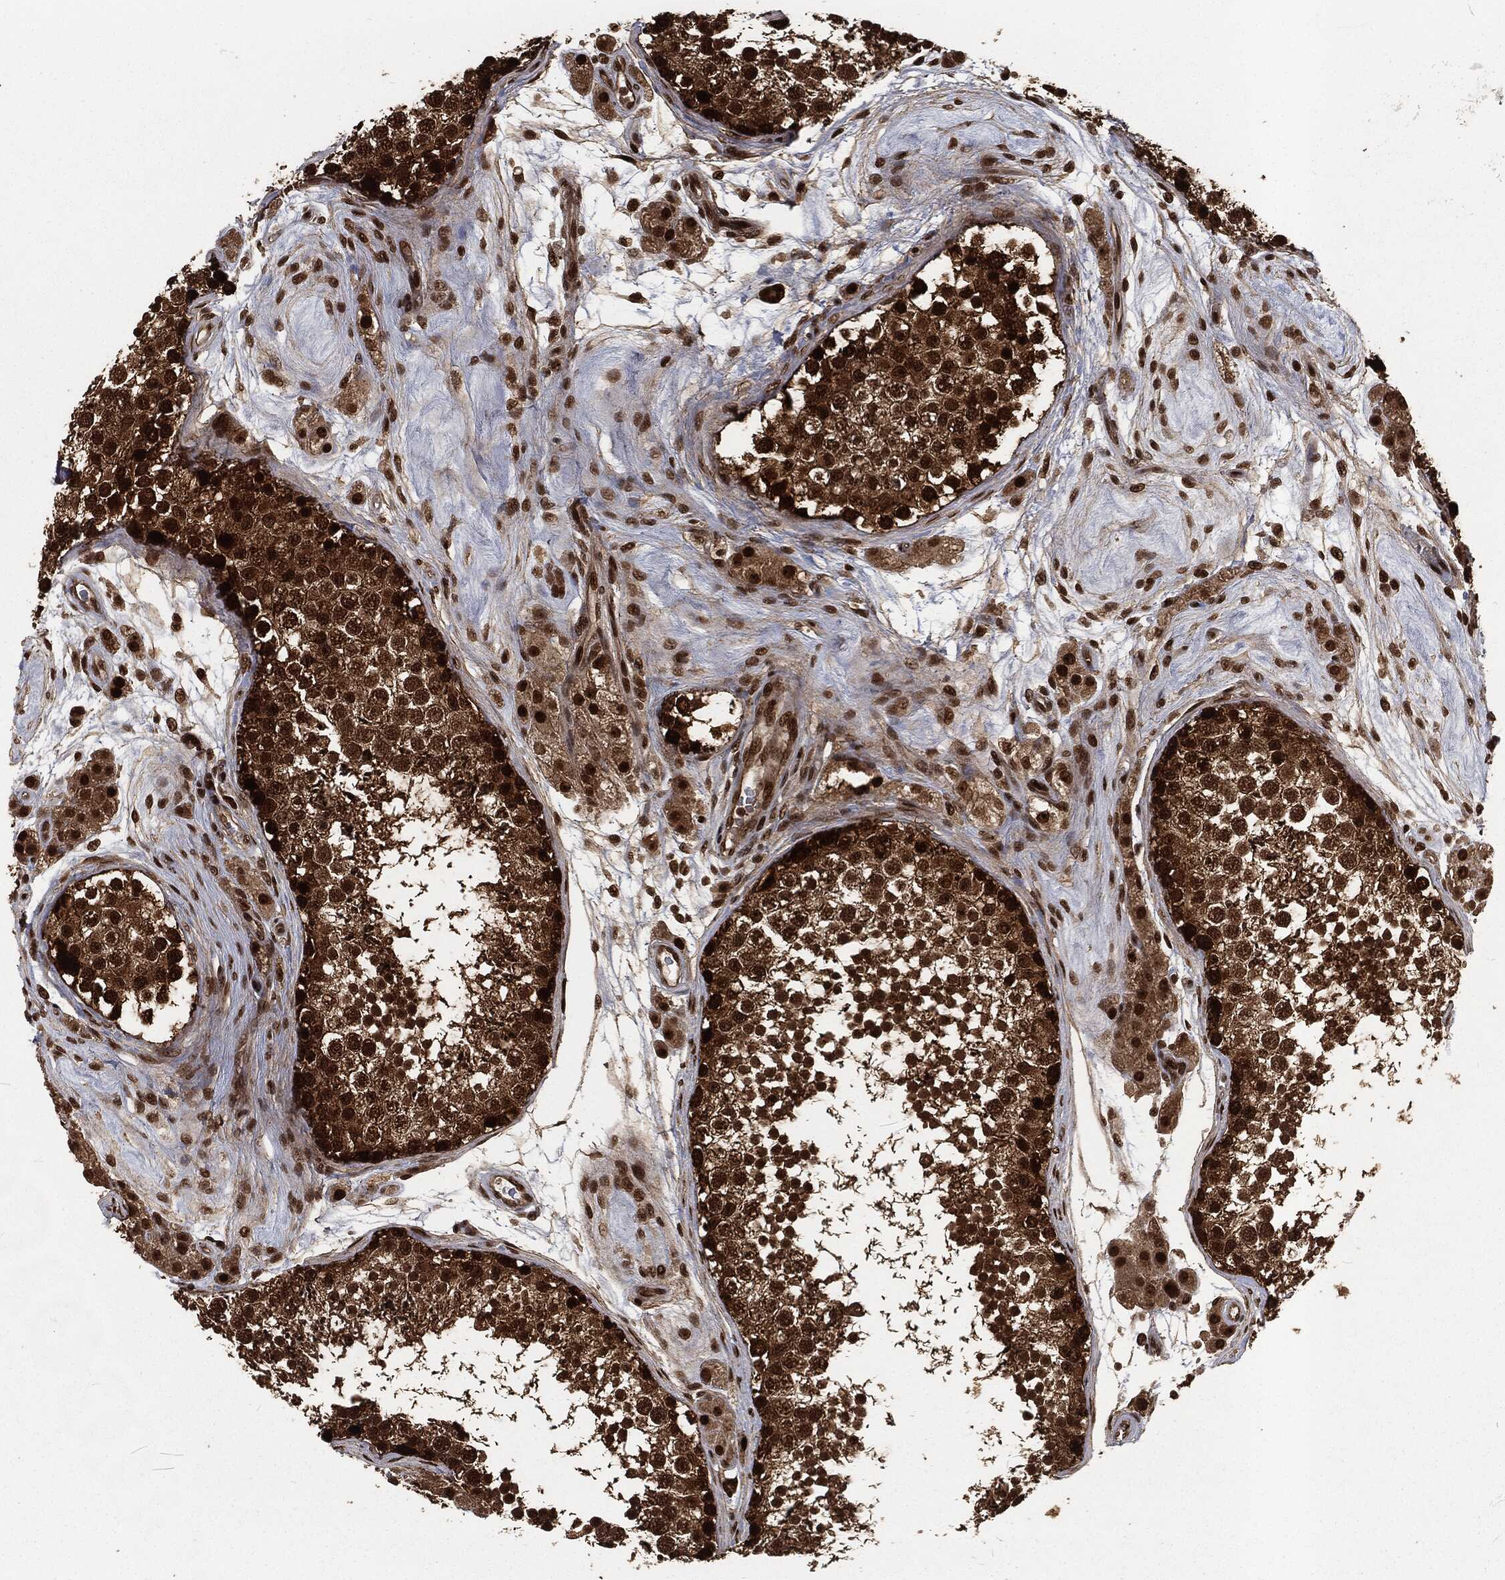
{"staining": {"intensity": "strong", "quantity": ">75%", "location": "cytoplasmic/membranous,nuclear"}, "tissue": "testis", "cell_type": "Cells in seminiferous ducts", "image_type": "normal", "snomed": [{"axis": "morphology", "description": "Normal tissue, NOS"}, {"axis": "topography", "description": "Testis"}], "caption": "The immunohistochemical stain highlights strong cytoplasmic/membranous,nuclear staining in cells in seminiferous ducts of normal testis. Immunohistochemistry stains the protein of interest in brown and the nuclei are stained blue.", "gene": "NGRN", "patient": {"sex": "male", "age": 41}}